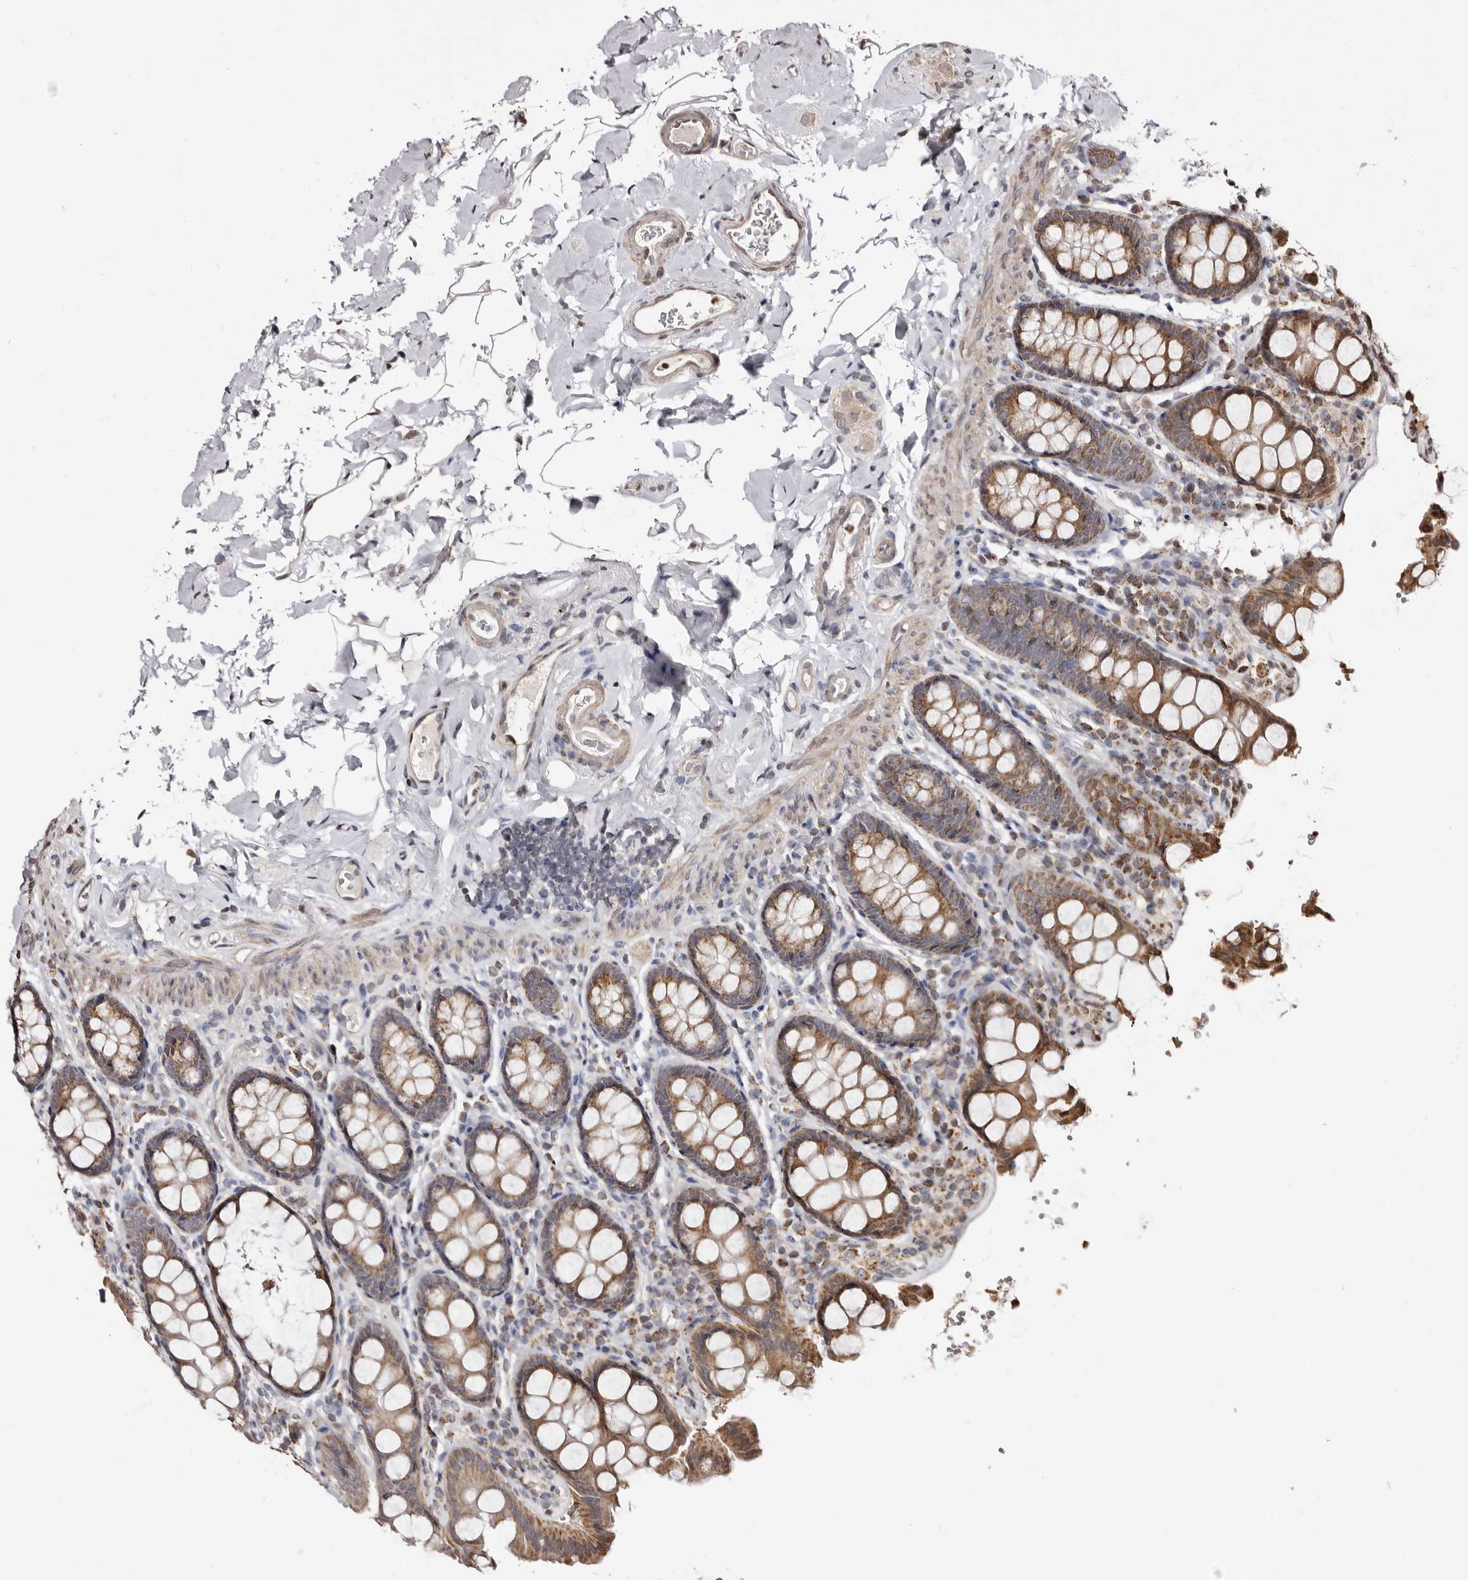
{"staining": {"intensity": "weak", "quantity": ">75%", "location": "cytoplasmic/membranous"}, "tissue": "colon", "cell_type": "Endothelial cells", "image_type": "normal", "snomed": [{"axis": "morphology", "description": "Normal tissue, NOS"}, {"axis": "topography", "description": "Colon"}, {"axis": "topography", "description": "Peripheral nerve tissue"}], "caption": "This is a micrograph of IHC staining of benign colon, which shows weak staining in the cytoplasmic/membranous of endothelial cells.", "gene": "CCDC190", "patient": {"sex": "female", "age": 61}}